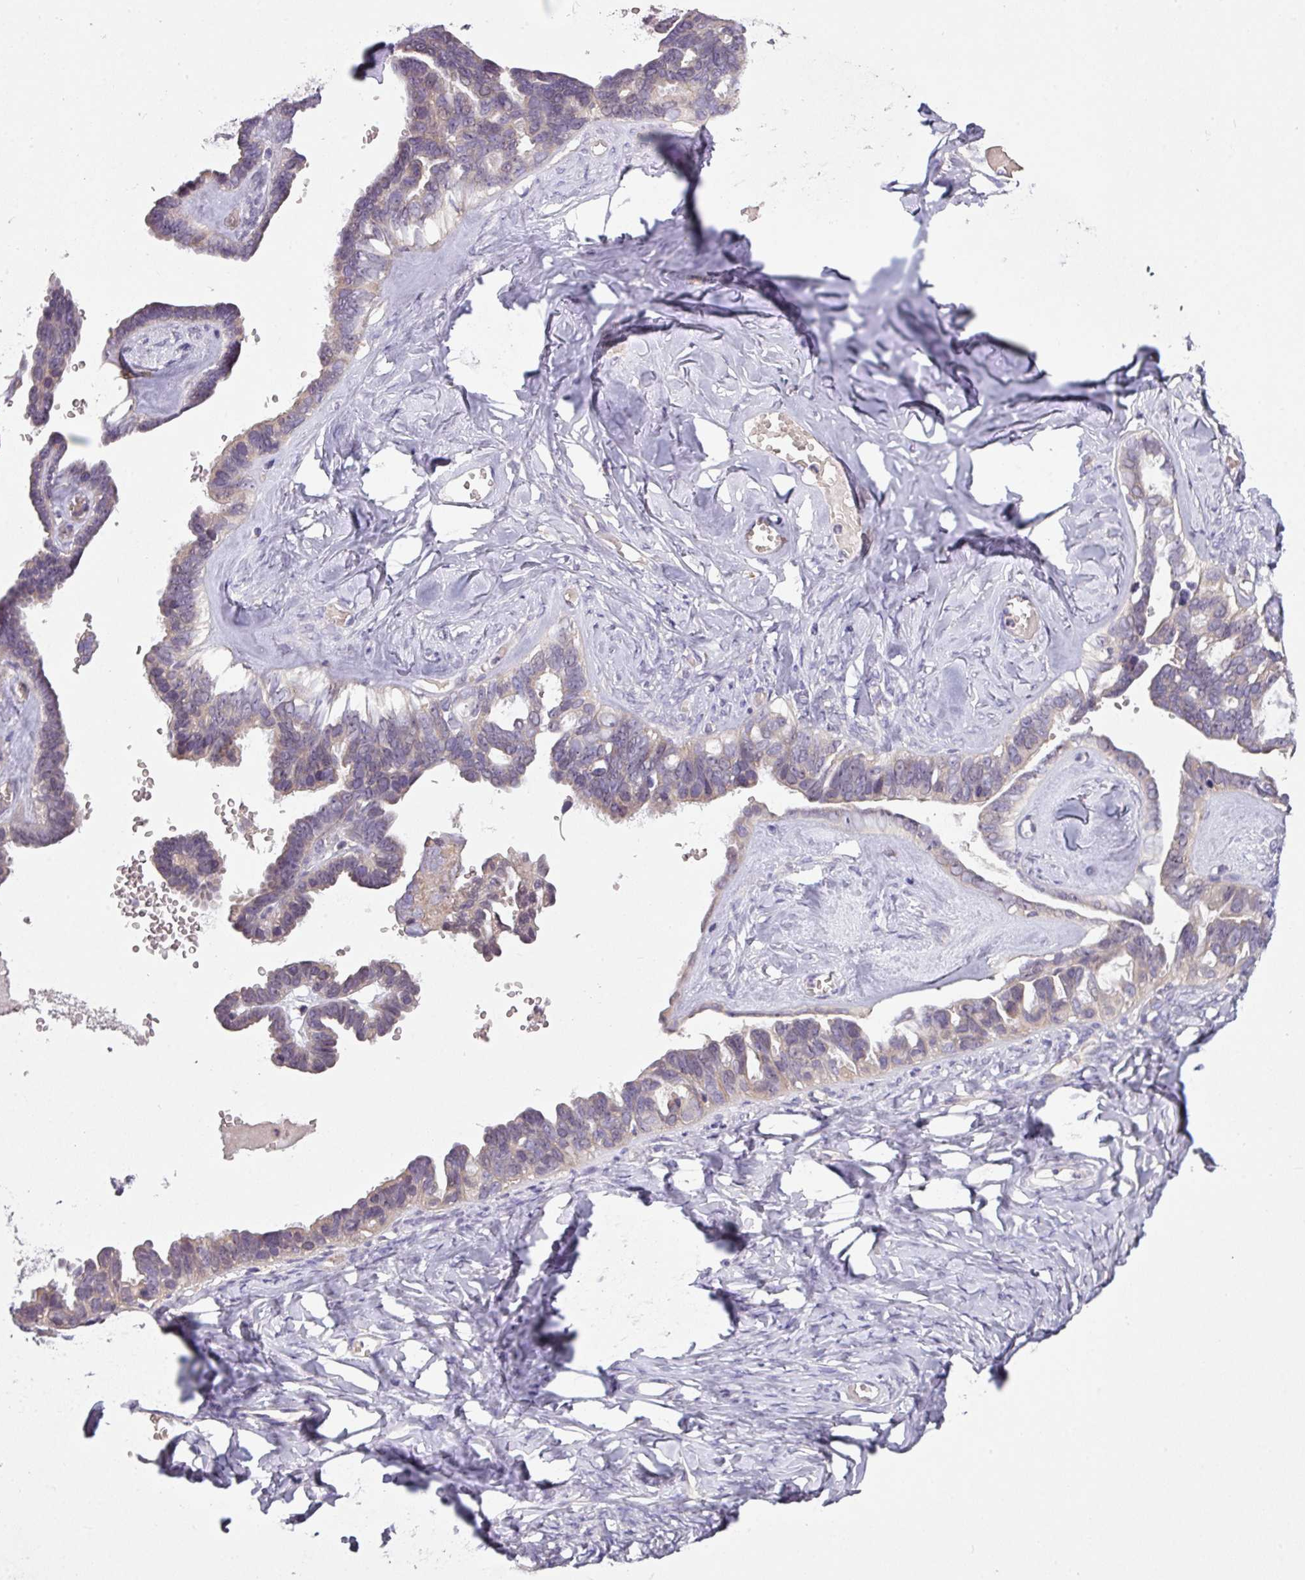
{"staining": {"intensity": "negative", "quantity": "none", "location": "none"}, "tissue": "ovarian cancer", "cell_type": "Tumor cells", "image_type": "cancer", "snomed": [{"axis": "morphology", "description": "Cystadenocarcinoma, serous, NOS"}, {"axis": "topography", "description": "Ovary"}], "caption": "DAB (3,3'-diaminobenzidine) immunohistochemical staining of human serous cystadenocarcinoma (ovarian) shows no significant expression in tumor cells.", "gene": "PRADC1", "patient": {"sex": "female", "age": 69}}